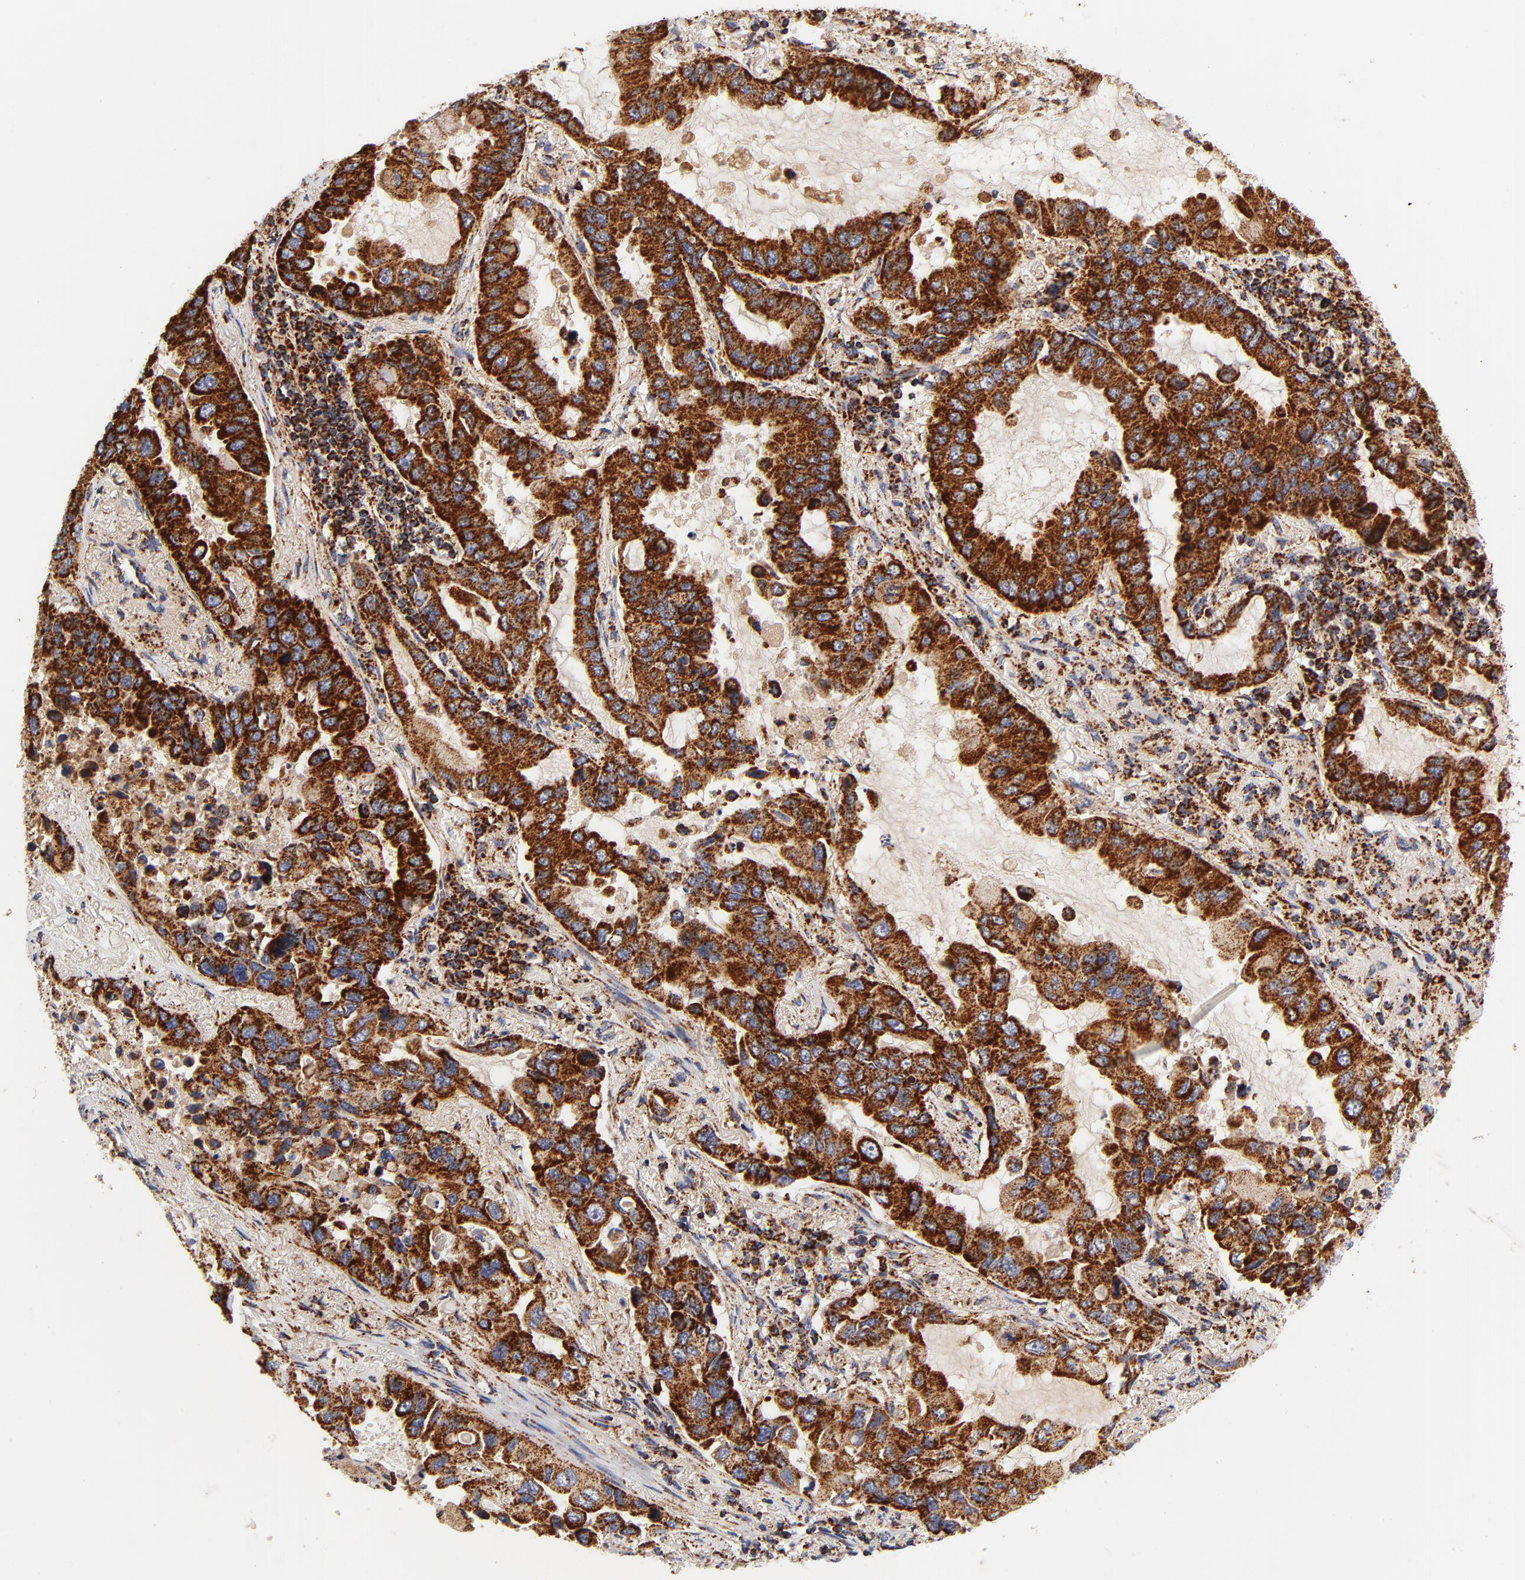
{"staining": {"intensity": "strong", "quantity": ">75%", "location": "cytoplasmic/membranous"}, "tissue": "lung cancer", "cell_type": "Tumor cells", "image_type": "cancer", "snomed": [{"axis": "morphology", "description": "Adenocarcinoma, NOS"}, {"axis": "topography", "description": "Lung"}], "caption": "Immunohistochemistry (IHC) micrograph of neoplastic tissue: human lung cancer stained using immunohistochemistry (IHC) reveals high levels of strong protein expression localized specifically in the cytoplasmic/membranous of tumor cells, appearing as a cytoplasmic/membranous brown color.", "gene": "ECHS1", "patient": {"sex": "male", "age": 64}}